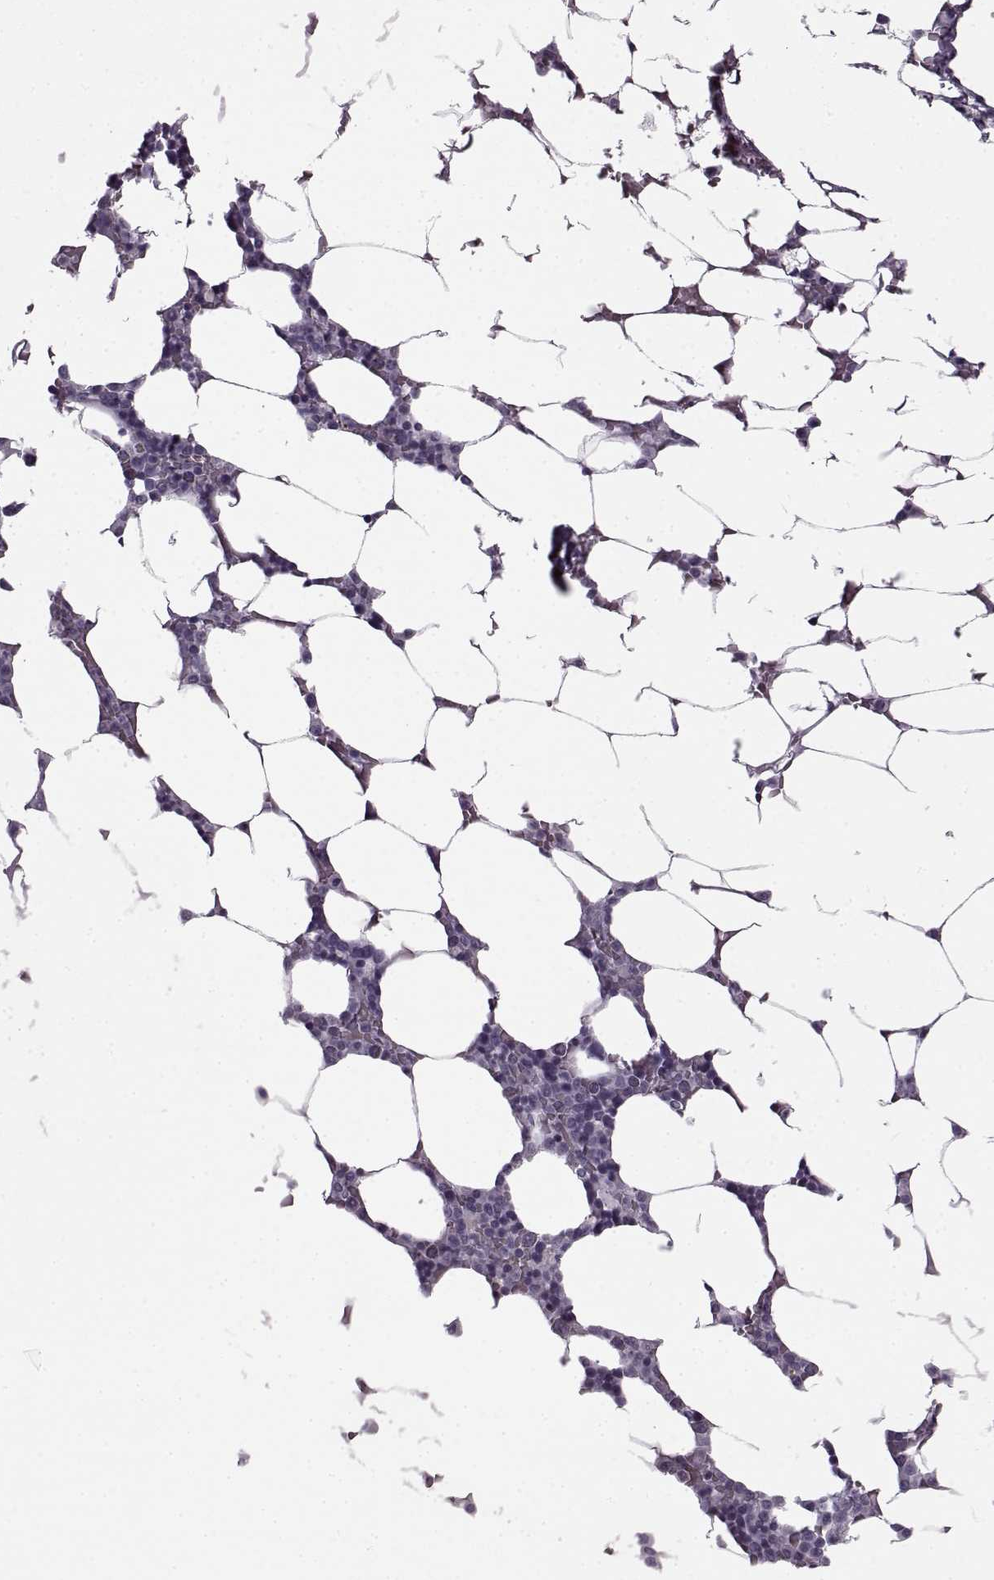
{"staining": {"intensity": "negative", "quantity": "none", "location": "none"}, "tissue": "bone marrow", "cell_type": "Hematopoietic cells", "image_type": "normal", "snomed": [{"axis": "morphology", "description": "Normal tissue, NOS"}, {"axis": "topography", "description": "Bone marrow"}], "caption": "Immunohistochemistry image of unremarkable human bone marrow stained for a protein (brown), which shows no expression in hematopoietic cells. The staining was performed using DAB to visualize the protein expression in brown, while the nuclei were stained in blue with hematoxylin (Magnification: 20x).", "gene": "SLC28A2", "patient": {"sex": "female", "age": 52}}